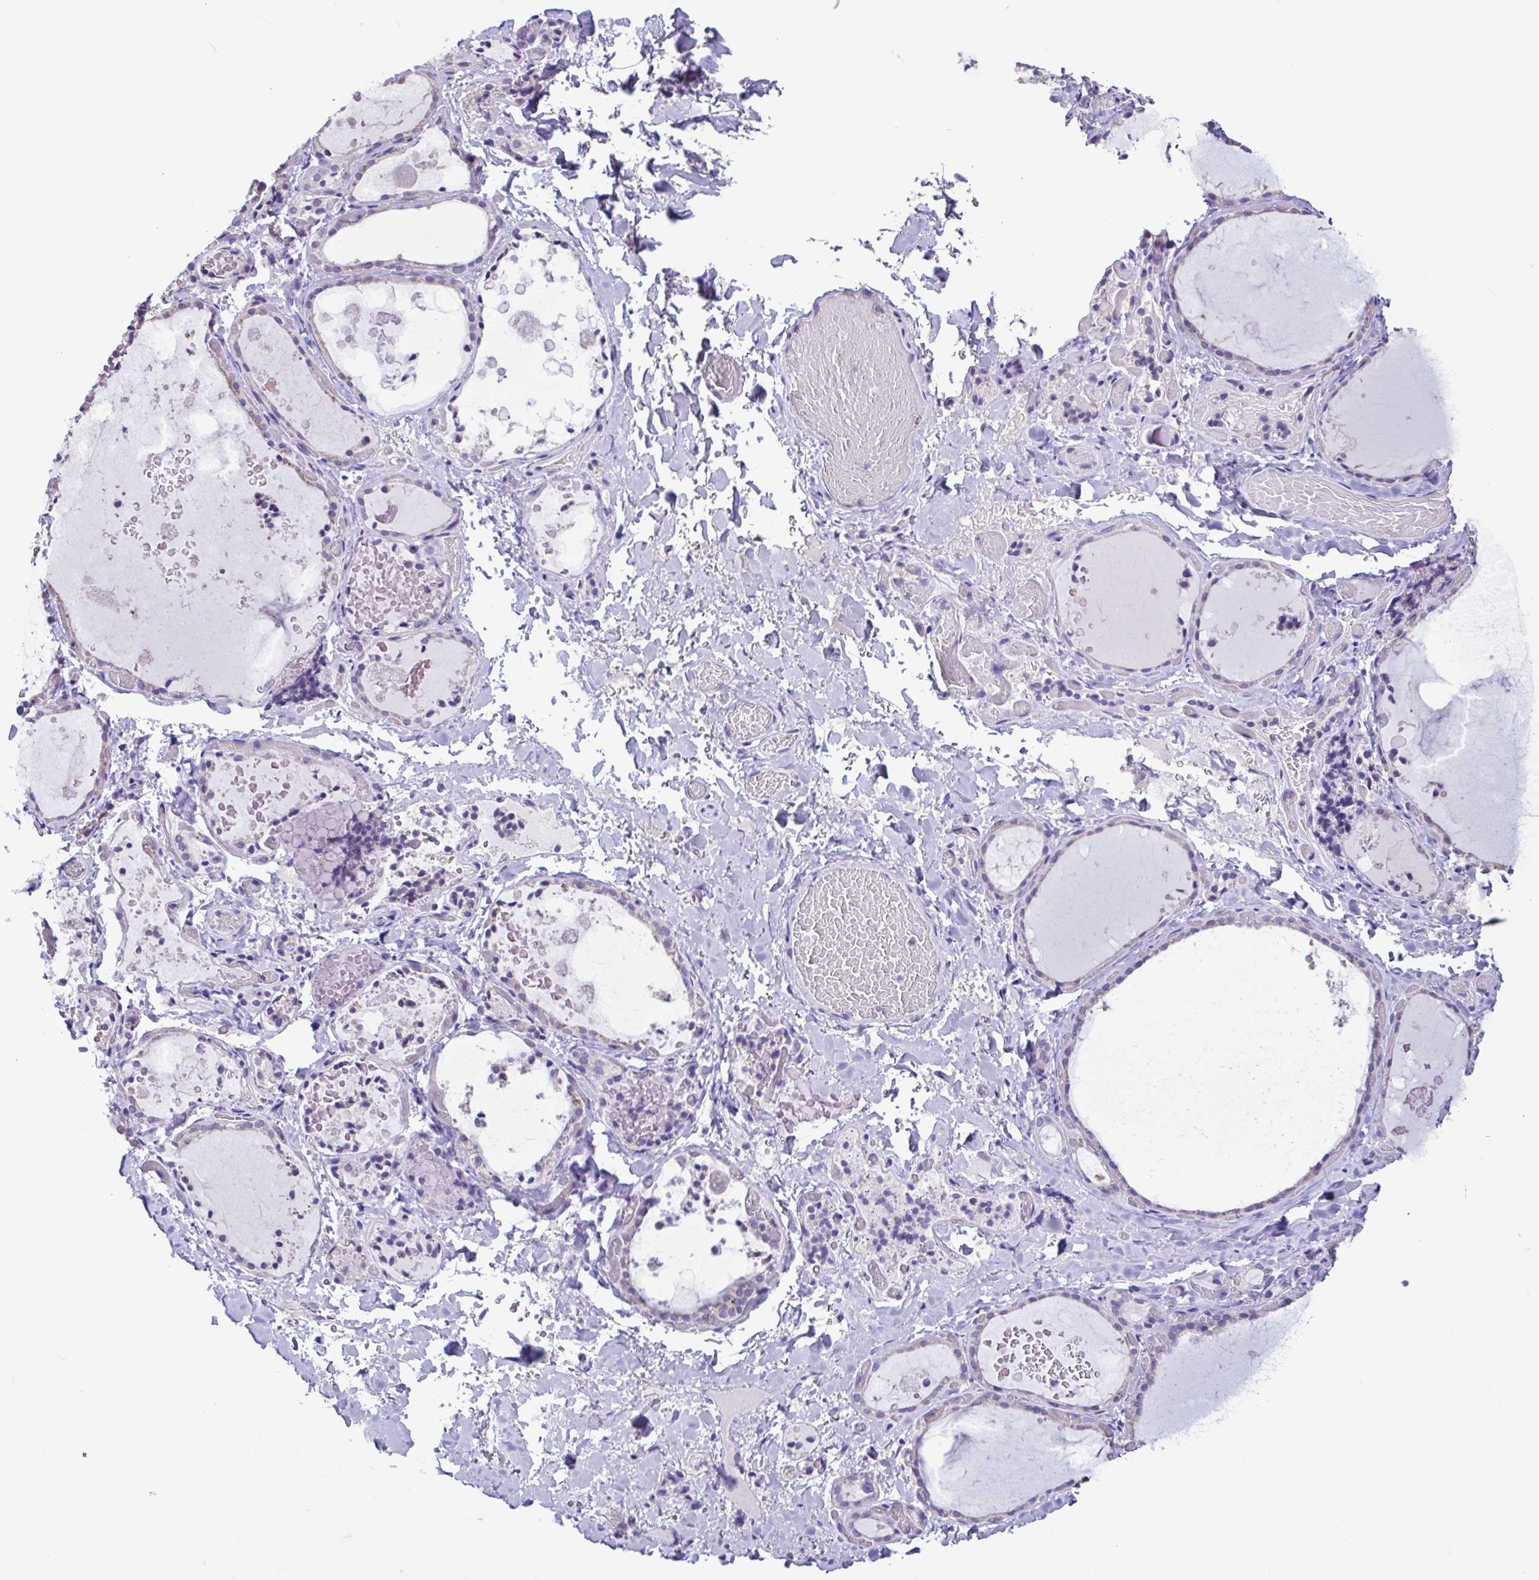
{"staining": {"intensity": "negative", "quantity": "none", "location": "none"}, "tissue": "thyroid gland", "cell_type": "Glandular cells", "image_type": "normal", "snomed": [{"axis": "morphology", "description": "Normal tissue, NOS"}, {"axis": "topography", "description": "Thyroid gland"}], "caption": "Photomicrograph shows no significant protein expression in glandular cells of normal thyroid gland. (DAB immunohistochemistry (IHC), high magnification).", "gene": "CBY2", "patient": {"sex": "female", "age": 56}}